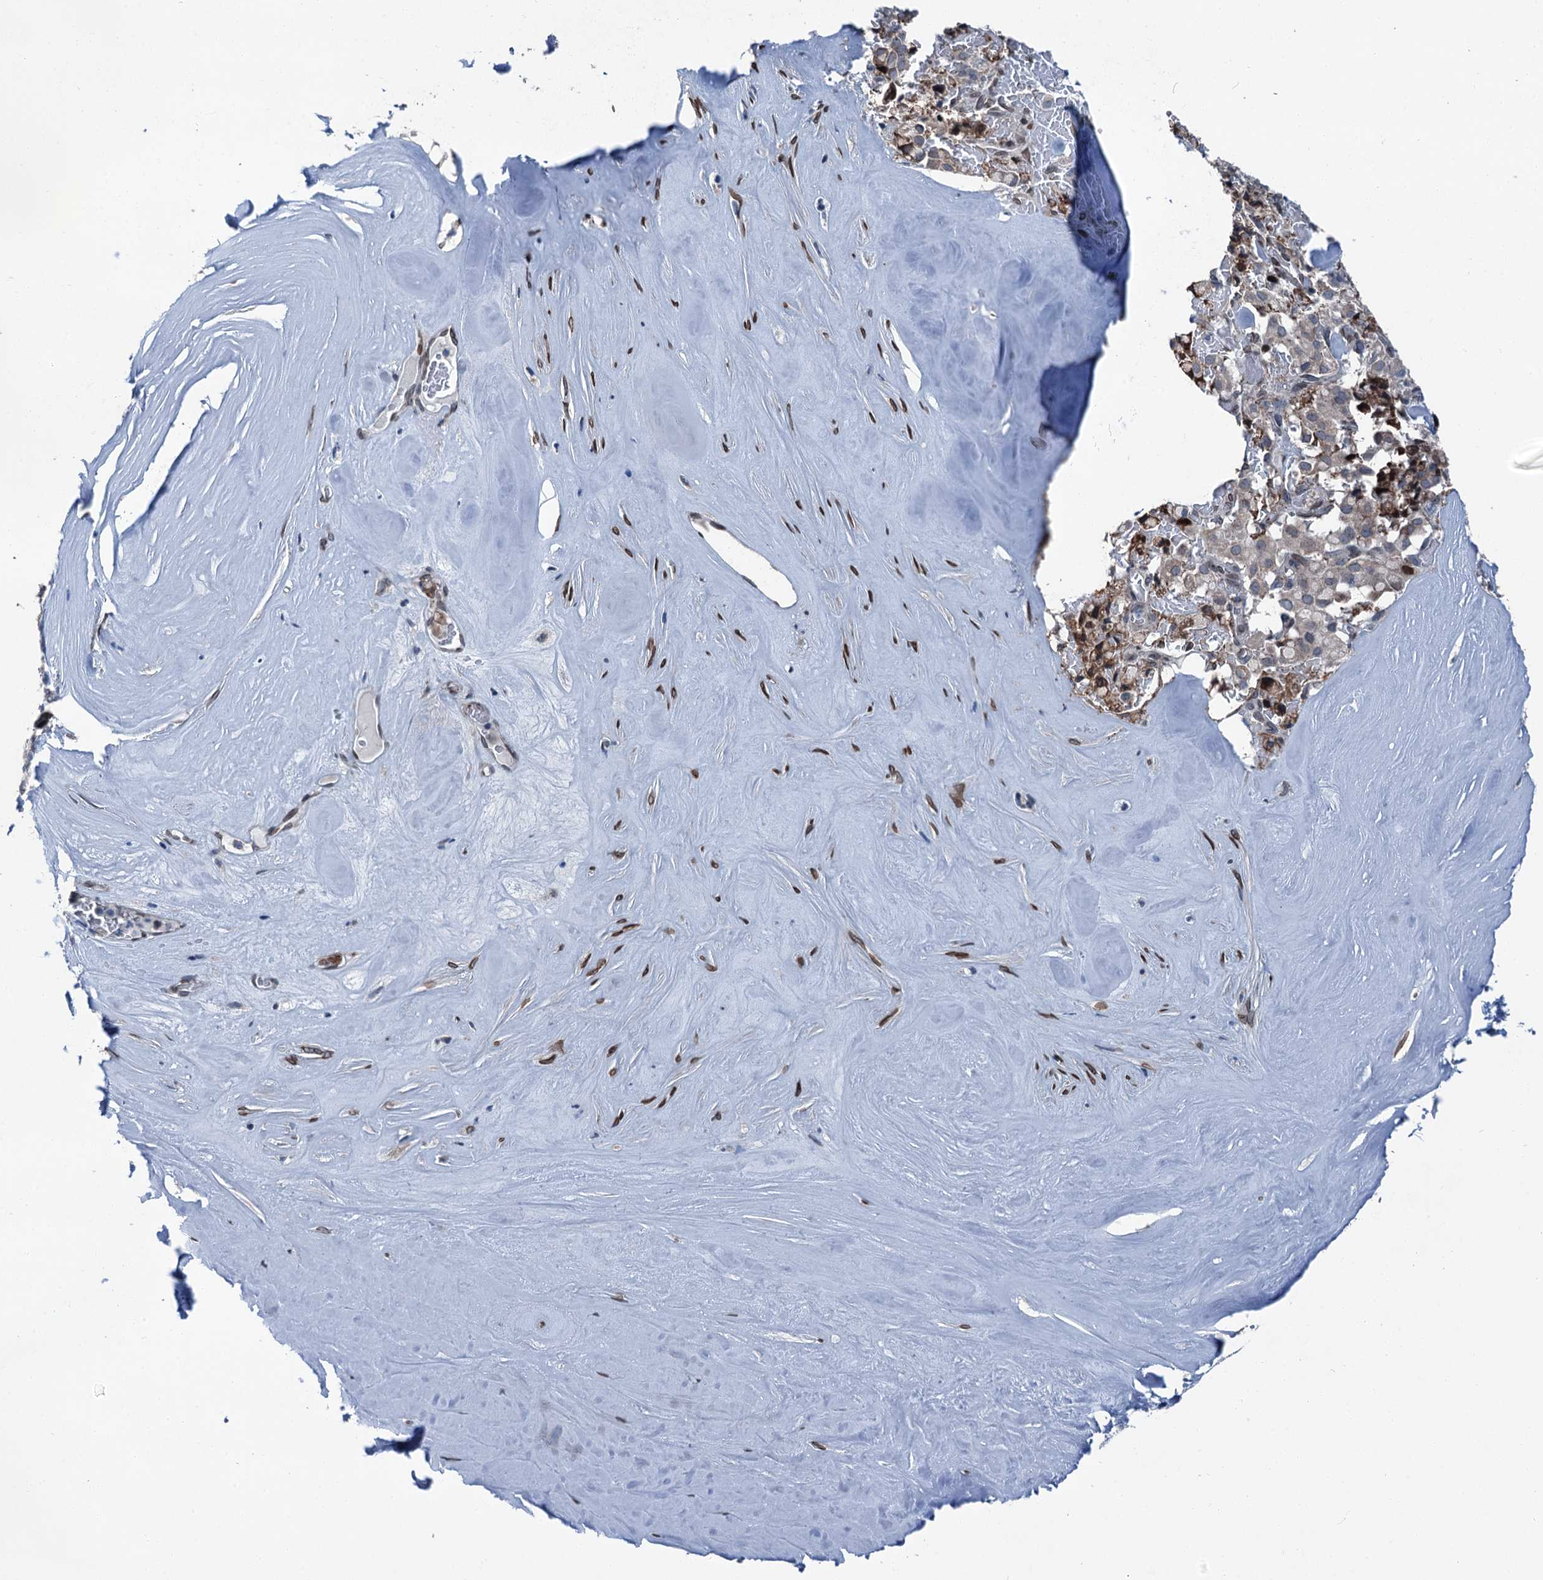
{"staining": {"intensity": "weak", "quantity": "25%-75%", "location": "cytoplasmic/membranous"}, "tissue": "pancreatic cancer", "cell_type": "Tumor cells", "image_type": "cancer", "snomed": [{"axis": "morphology", "description": "Adenocarcinoma, NOS"}, {"axis": "topography", "description": "Pancreas"}], "caption": "Approximately 25%-75% of tumor cells in human adenocarcinoma (pancreatic) reveal weak cytoplasmic/membranous protein expression as visualized by brown immunohistochemical staining.", "gene": "MRPL14", "patient": {"sex": "male", "age": 65}}